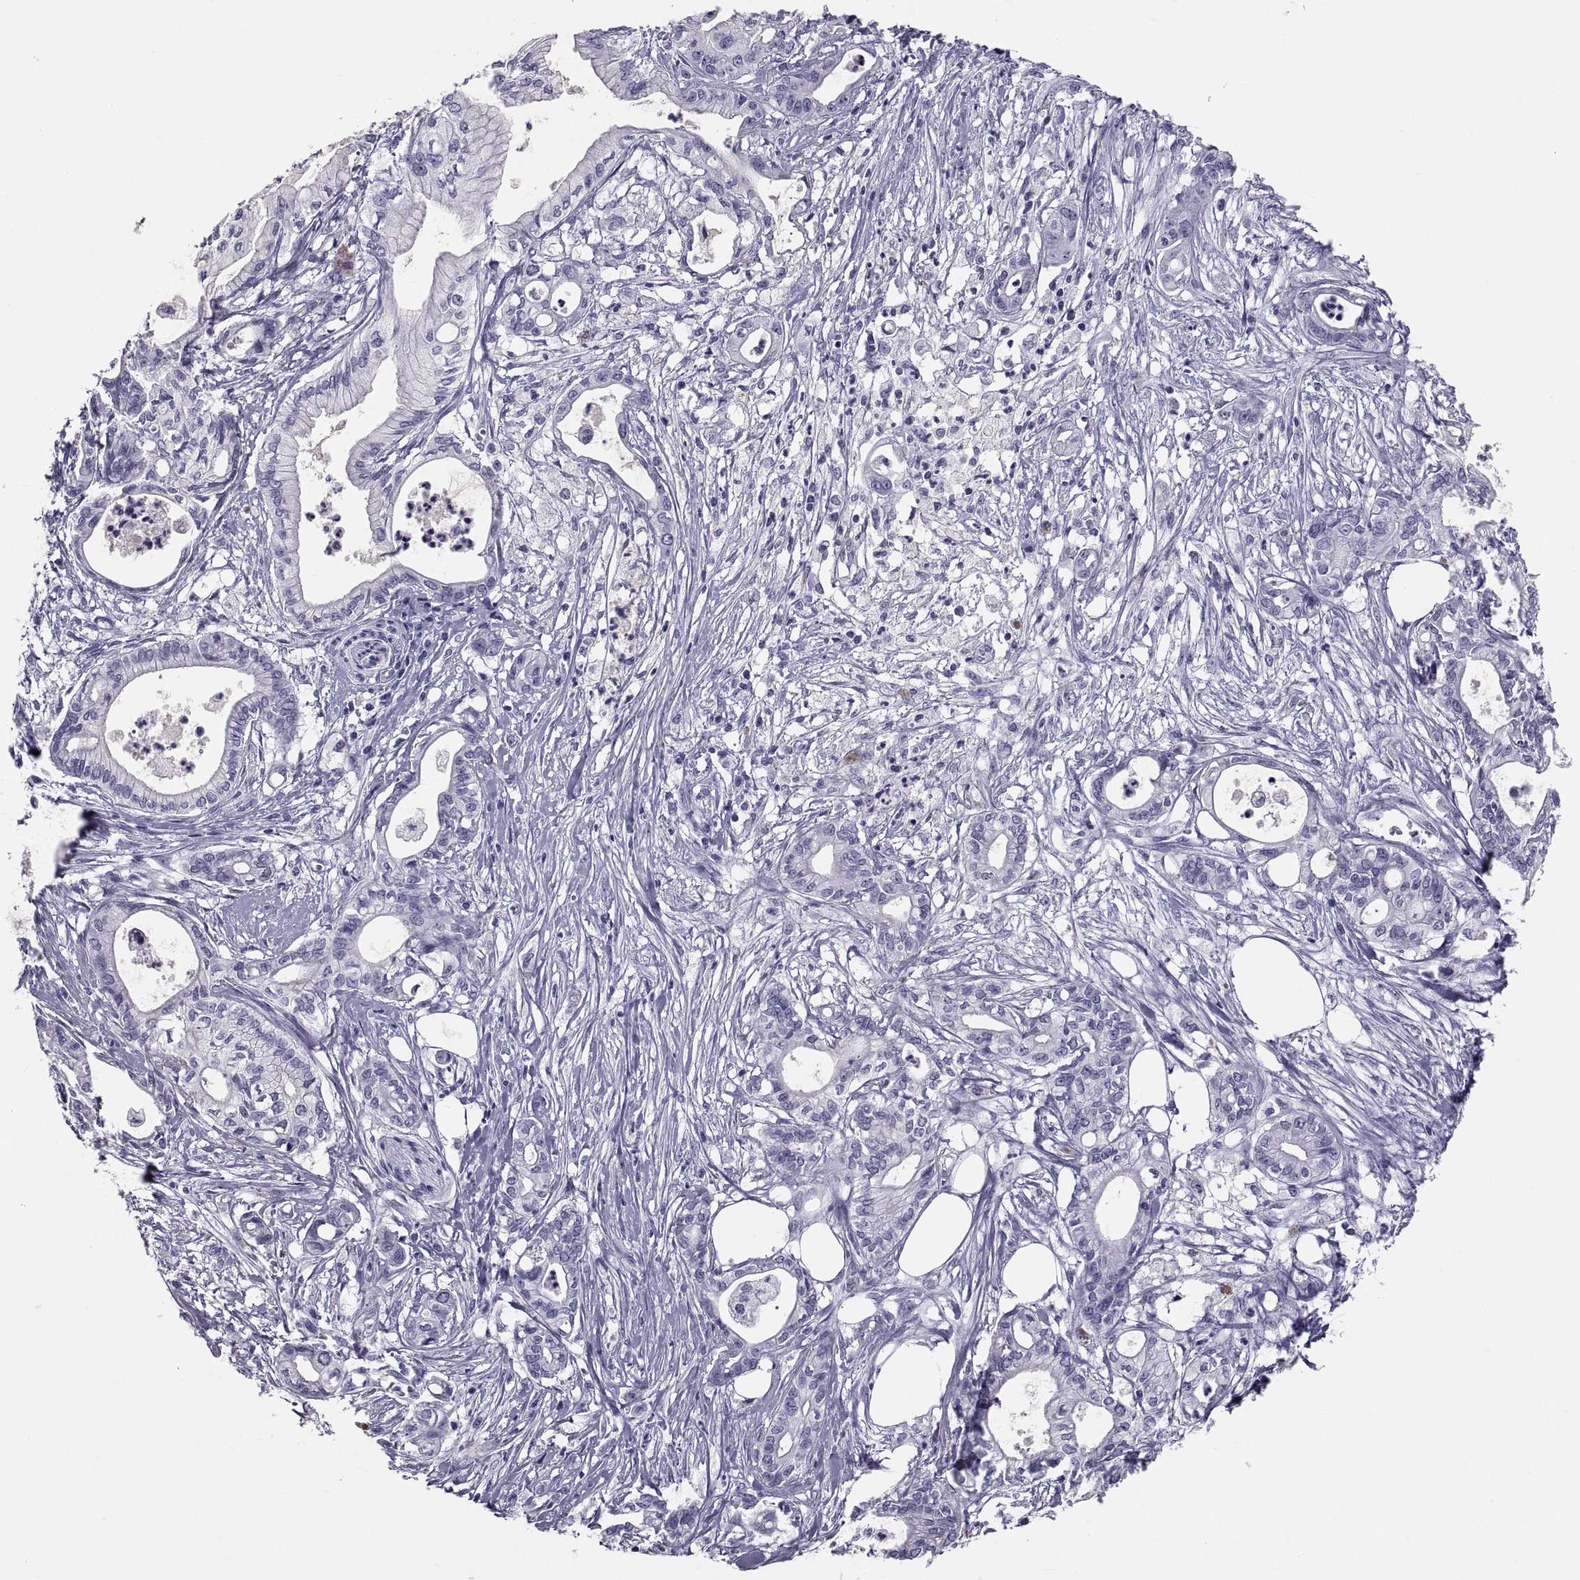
{"staining": {"intensity": "negative", "quantity": "none", "location": "none"}, "tissue": "pancreatic cancer", "cell_type": "Tumor cells", "image_type": "cancer", "snomed": [{"axis": "morphology", "description": "Adenocarcinoma, NOS"}, {"axis": "topography", "description": "Pancreas"}], "caption": "Protein analysis of pancreatic cancer (adenocarcinoma) demonstrates no significant positivity in tumor cells.", "gene": "CRISP1", "patient": {"sex": "male", "age": 71}}